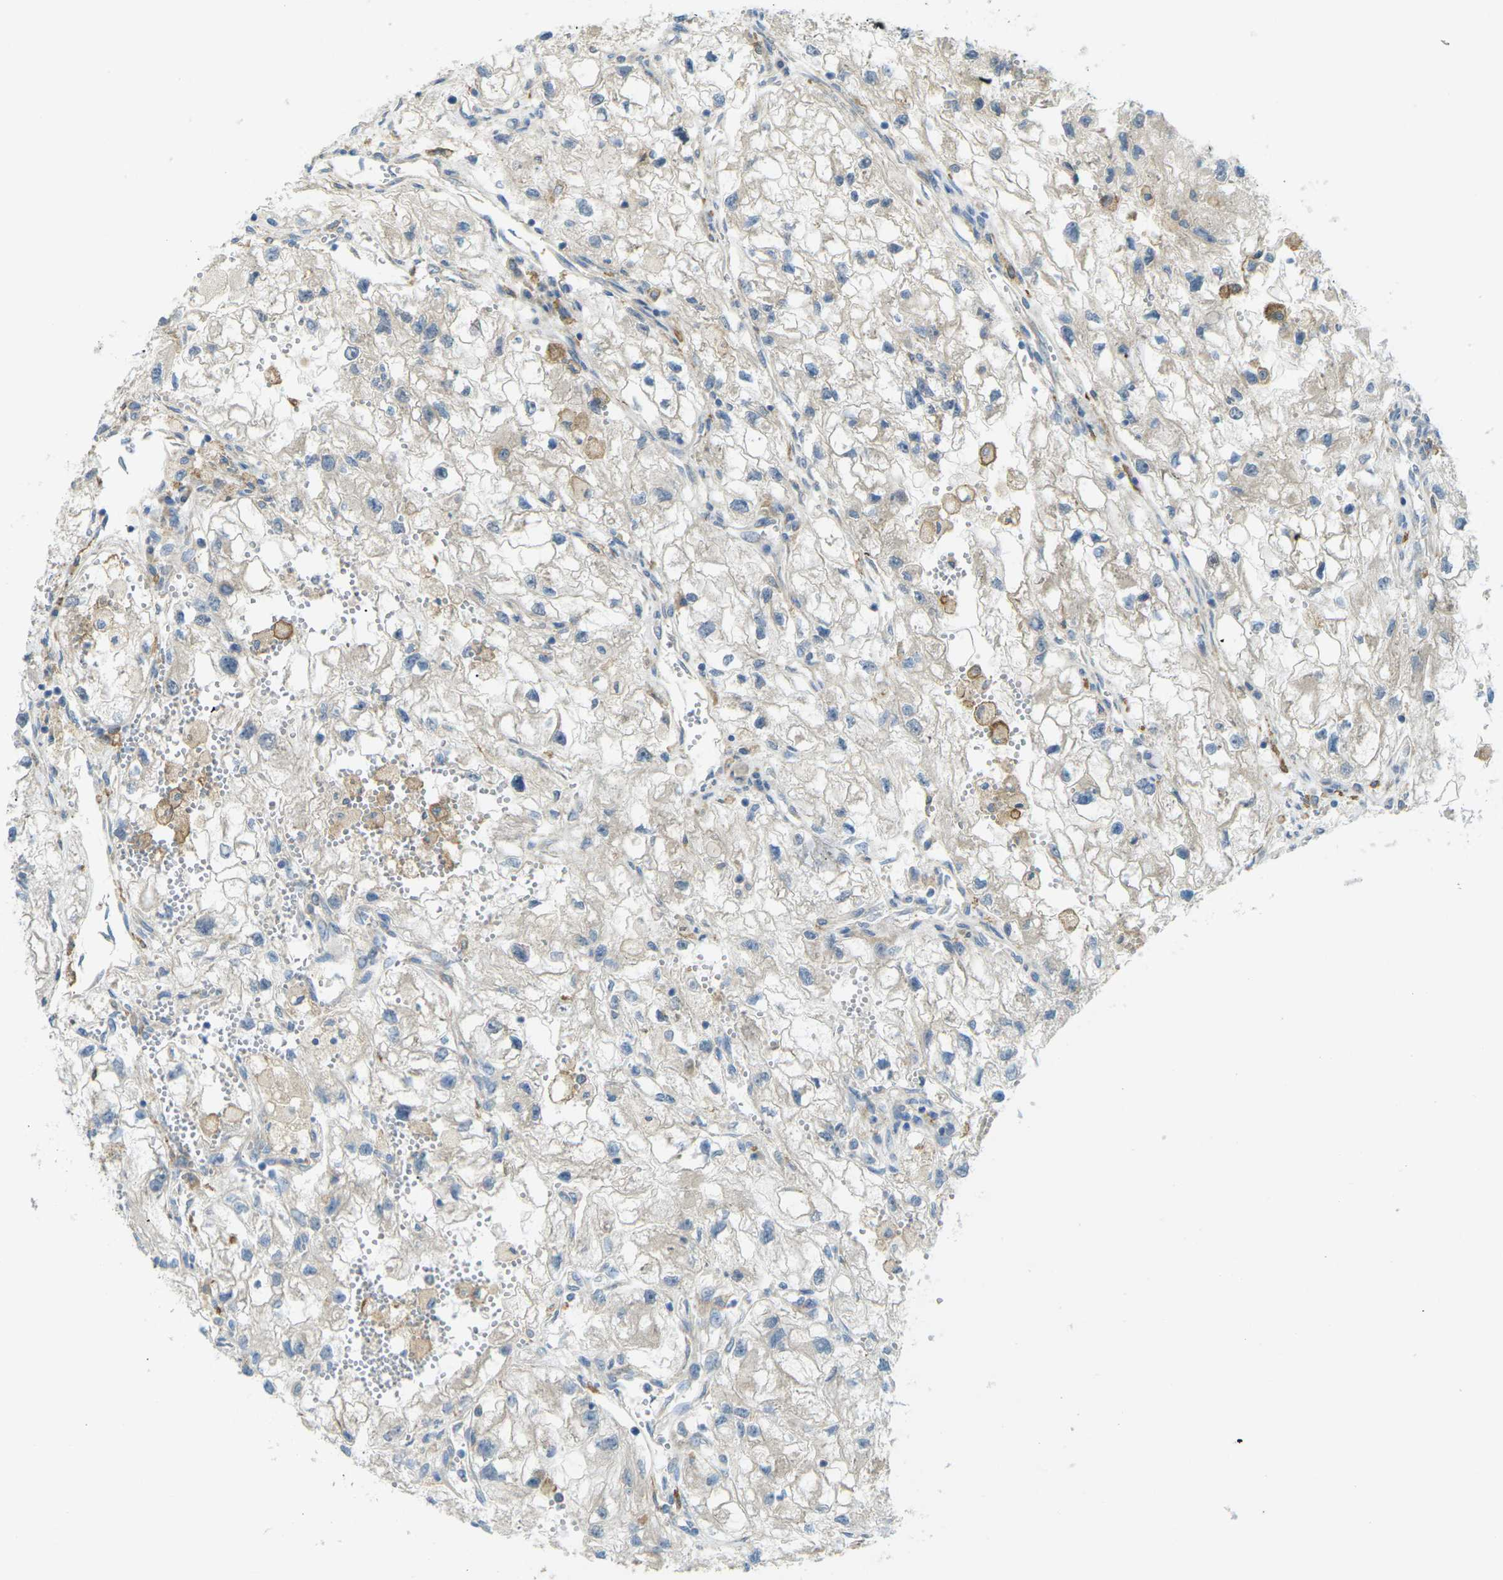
{"staining": {"intensity": "negative", "quantity": "none", "location": "none"}, "tissue": "renal cancer", "cell_type": "Tumor cells", "image_type": "cancer", "snomed": [{"axis": "morphology", "description": "Adenocarcinoma, NOS"}, {"axis": "topography", "description": "Kidney"}], "caption": "A high-resolution photomicrograph shows IHC staining of renal cancer (adenocarcinoma), which displays no significant positivity in tumor cells.", "gene": "MYLK4", "patient": {"sex": "female", "age": 70}}